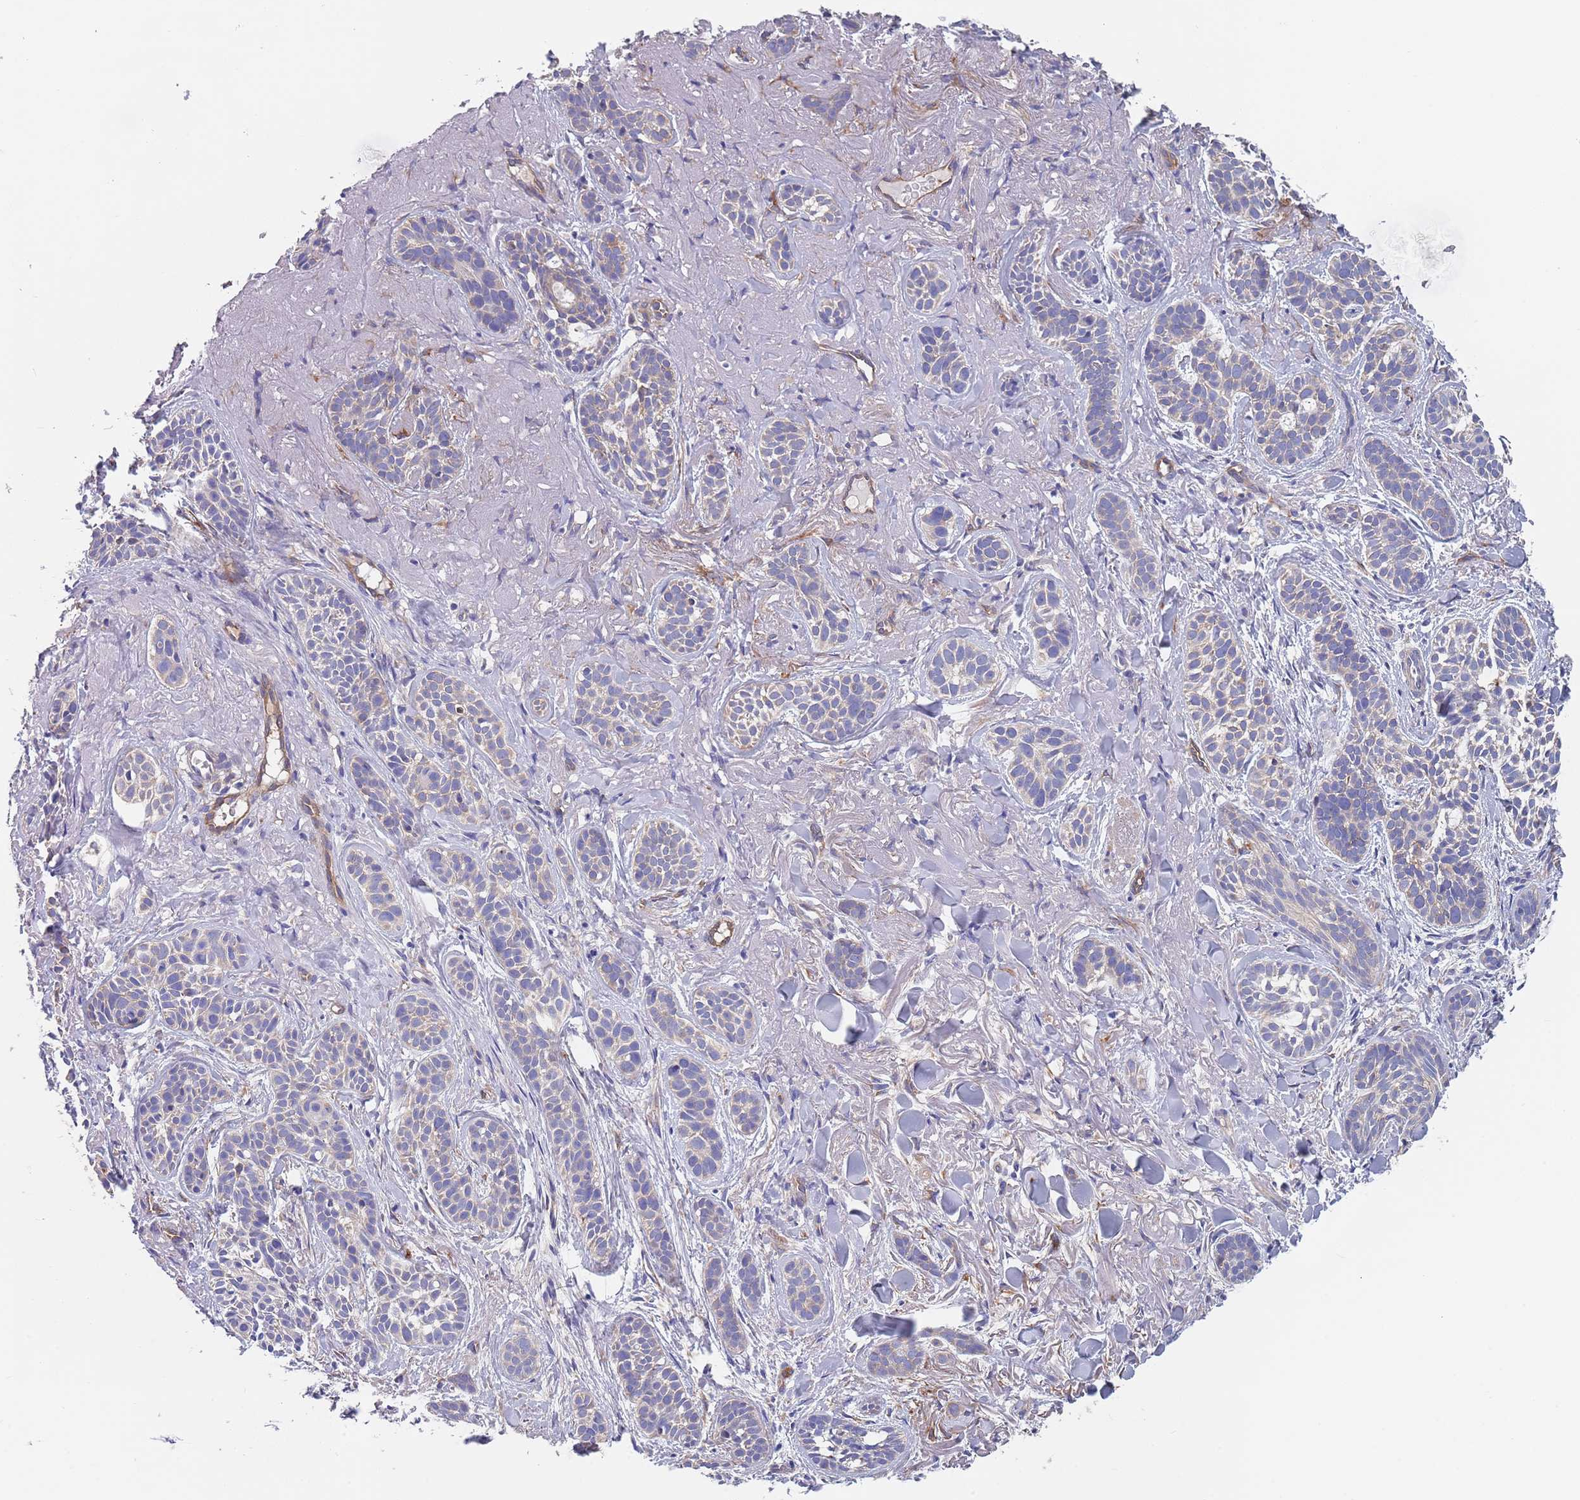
{"staining": {"intensity": "weak", "quantity": "25%-75%", "location": "cytoplasmic/membranous"}, "tissue": "skin cancer", "cell_type": "Tumor cells", "image_type": "cancer", "snomed": [{"axis": "morphology", "description": "Basal cell carcinoma"}, {"axis": "topography", "description": "Skin"}], "caption": "This photomicrograph exhibits skin basal cell carcinoma stained with IHC to label a protein in brown. The cytoplasmic/membranous of tumor cells show weak positivity for the protein. Nuclei are counter-stained blue.", "gene": "DCUN1D3", "patient": {"sex": "male", "age": 71}}